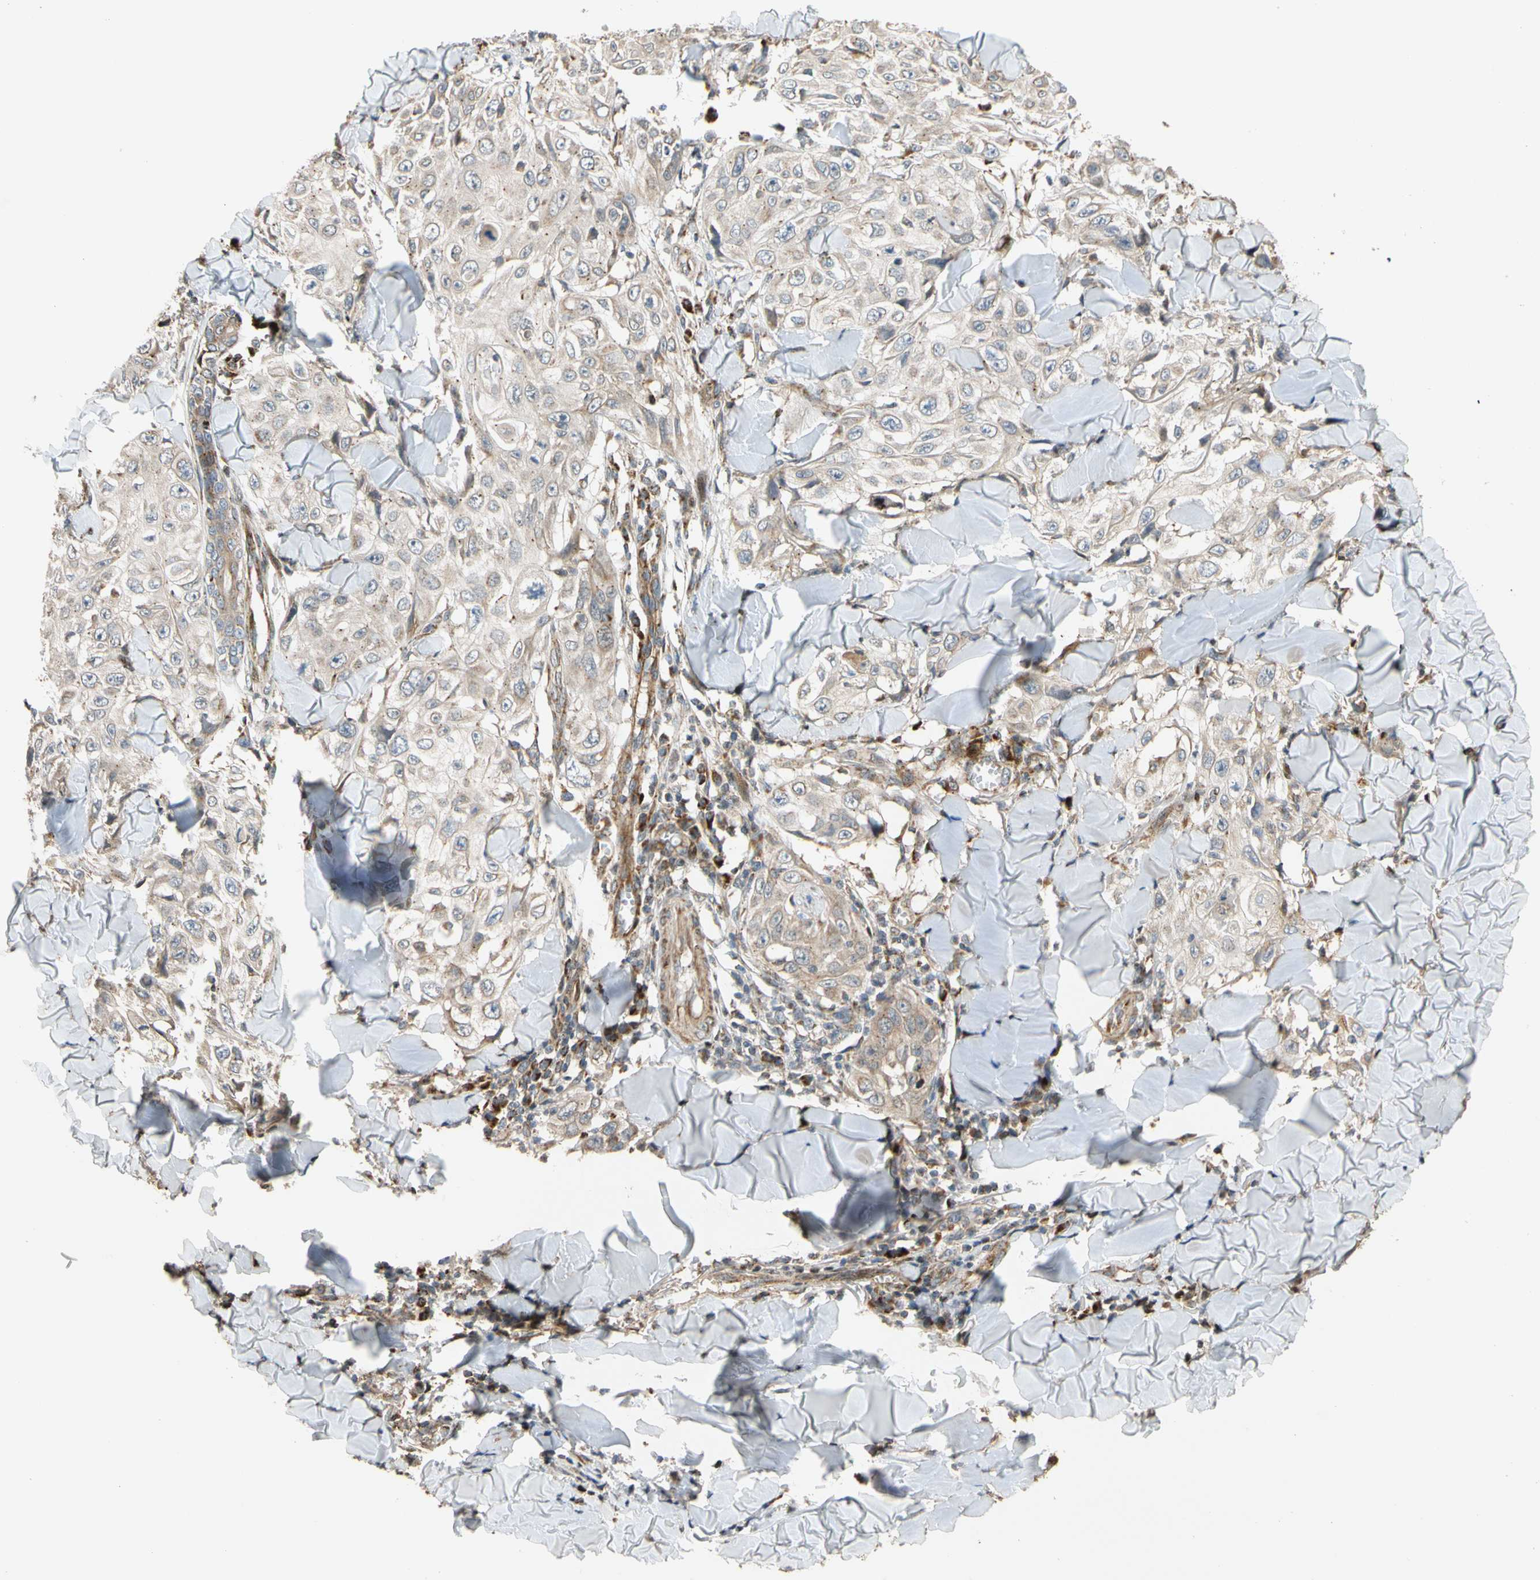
{"staining": {"intensity": "weak", "quantity": "<25%", "location": "cytoplasmic/membranous"}, "tissue": "skin cancer", "cell_type": "Tumor cells", "image_type": "cancer", "snomed": [{"axis": "morphology", "description": "Squamous cell carcinoma, NOS"}, {"axis": "topography", "description": "Skin"}], "caption": "Photomicrograph shows no significant protein expression in tumor cells of skin squamous cell carcinoma.", "gene": "IP6K2", "patient": {"sex": "male", "age": 86}}